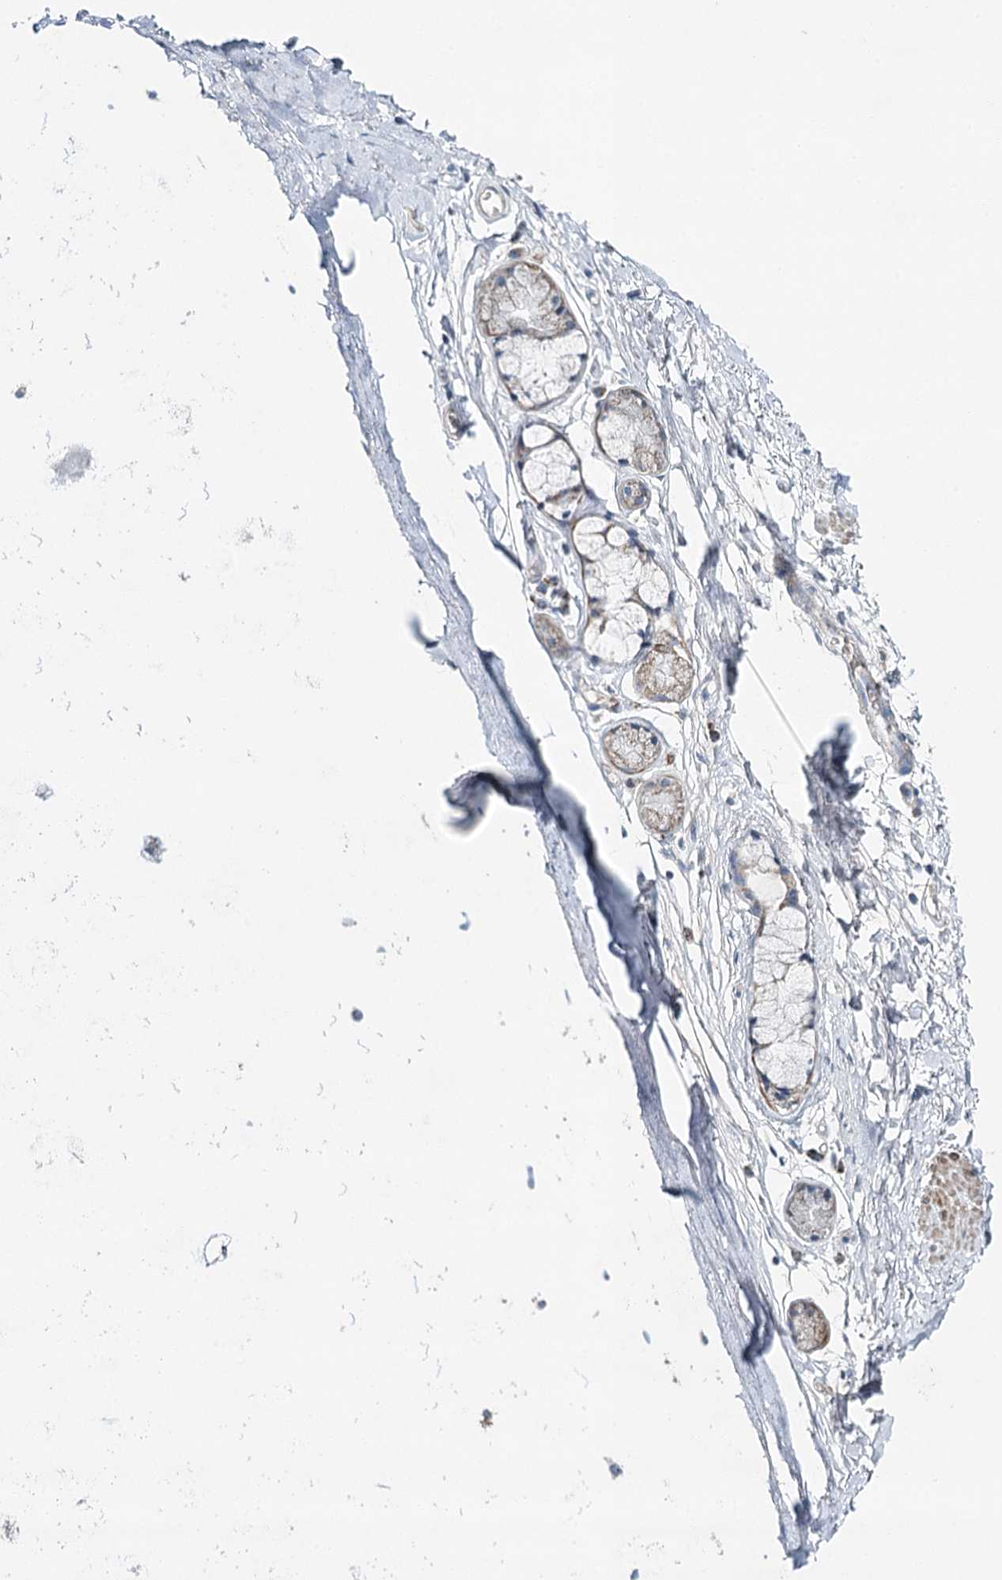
{"staining": {"intensity": "negative", "quantity": "none", "location": "none"}, "tissue": "adipose tissue", "cell_type": "Adipocytes", "image_type": "normal", "snomed": [{"axis": "morphology", "description": "Normal tissue, NOS"}, {"axis": "topography", "description": "Lymph node"}, {"axis": "topography", "description": "Bronchus"}], "caption": "IHC micrograph of normal adipose tissue stained for a protein (brown), which demonstrates no positivity in adipocytes.", "gene": "RBM43", "patient": {"sex": "male", "age": 63}}